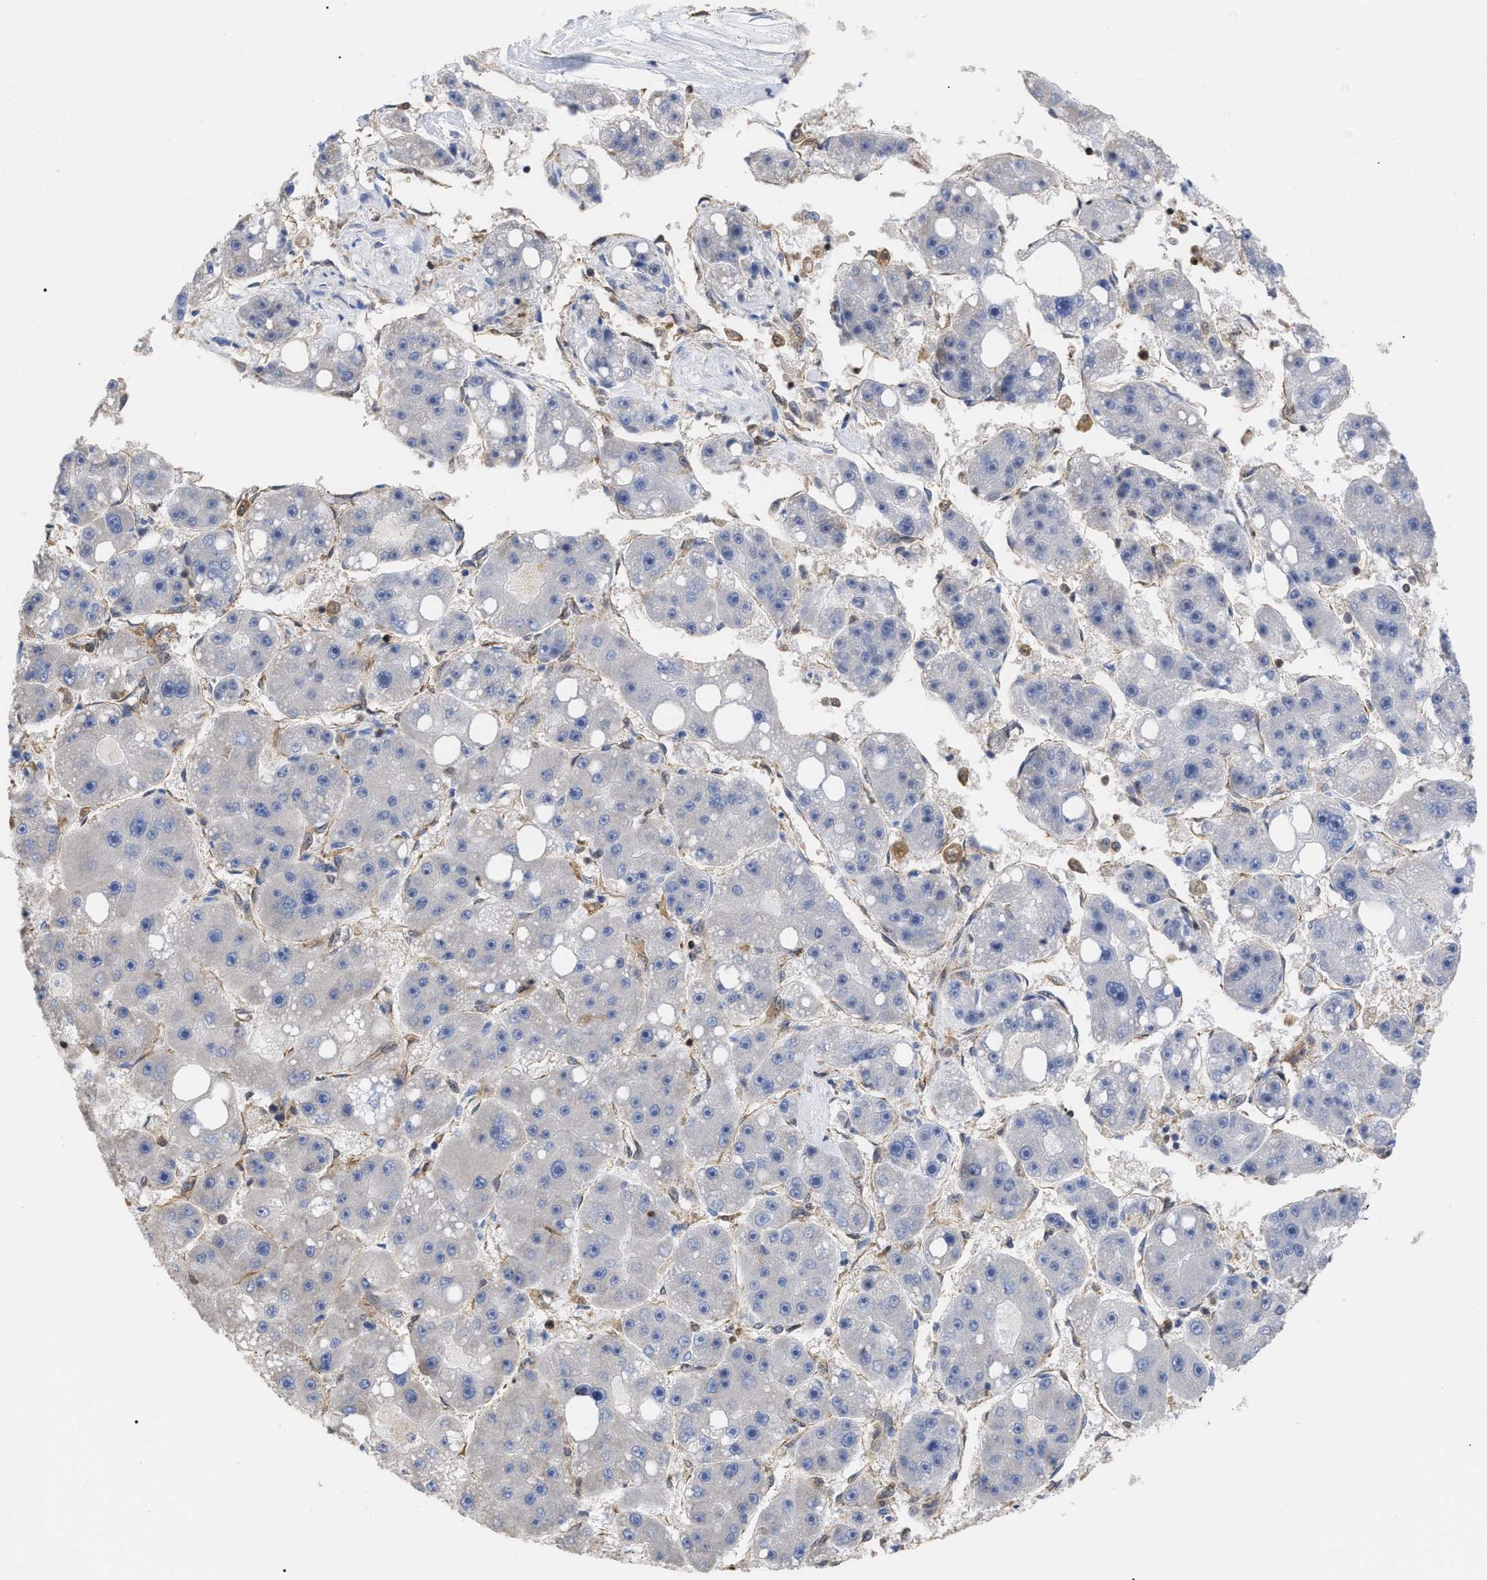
{"staining": {"intensity": "negative", "quantity": "none", "location": "none"}, "tissue": "liver cancer", "cell_type": "Tumor cells", "image_type": "cancer", "snomed": [{"axis": "morphology", "description": "Carcinoma, Hepatocellular, NOS"}, {"axis": "topography", "description": "Liver"}], "caption": "IHC histopathology image of hepatocellular carcinoma (liver) stained for a protein (brown), which displays no positivity in tumor cells.", "gene": "GIMAP4", "patient": {"sex": "female", "age": 61}}